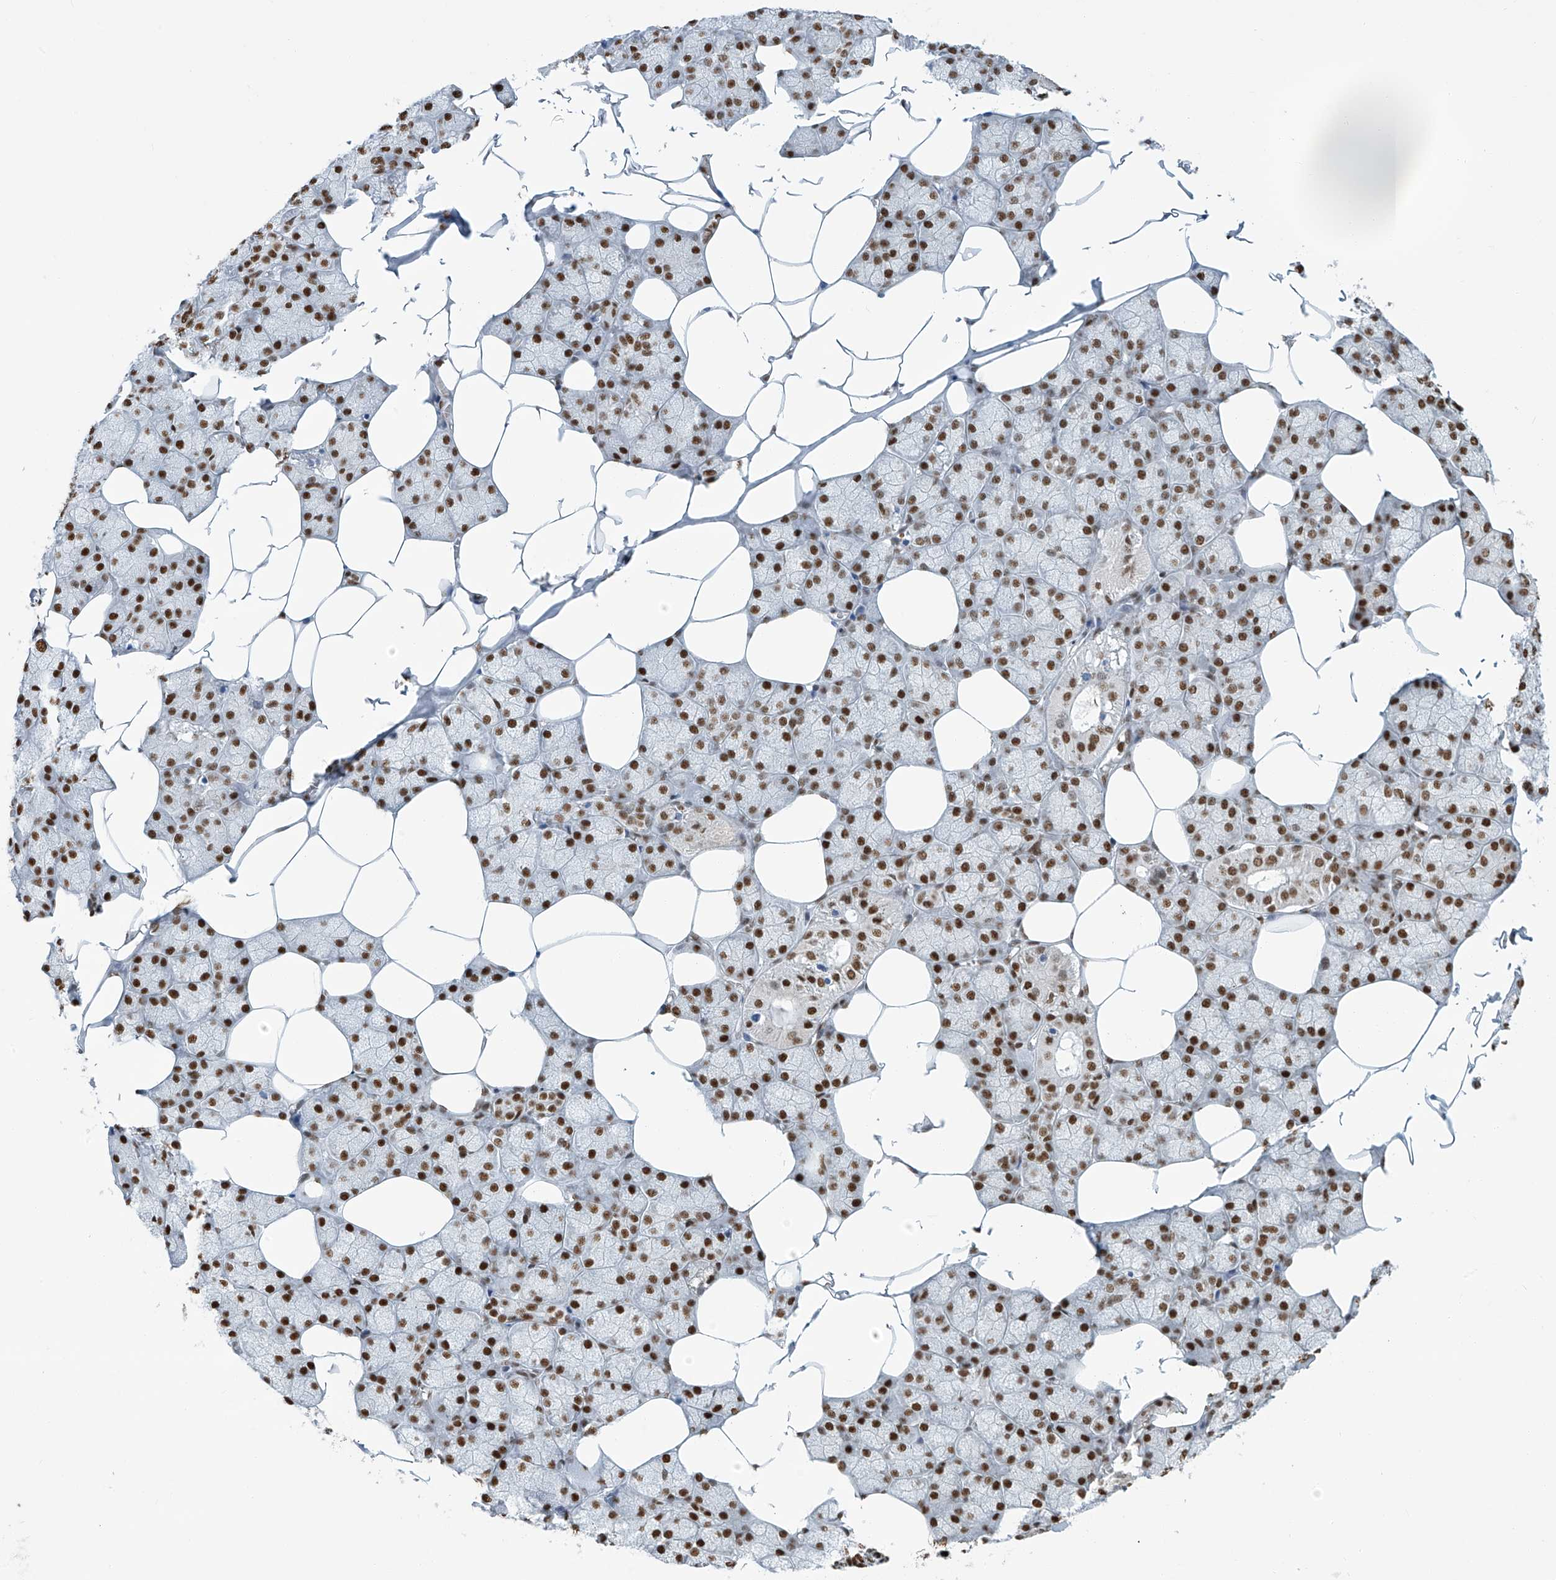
{"staining": {"intensity": "strong", "quantity": ">75%", "location": "nuclear"}, "tissue": "salivary gland", "cell_type": "Glandular cells", "image_type": "normal", "snomed": [{"axis": "morphology", "description": "Normal tissue, NOS"}, {"axis": "topography", "description": "Salivary gland"}], "caption": "High-magnification brightfield microscopy of unremarkable salivary gland stained with DAB (3,3'-diaminobenzidine) (brown) and counterstained with hematoxylin (blue). glandular cells exhibit strong nuclear positivity is present in approximately>75% of cells. (DAB IHC, brown staining for protein, blue staining for nuclei).", "gene": "ENSG00000257390", "patient": {"sex": "male", "age": 62}}